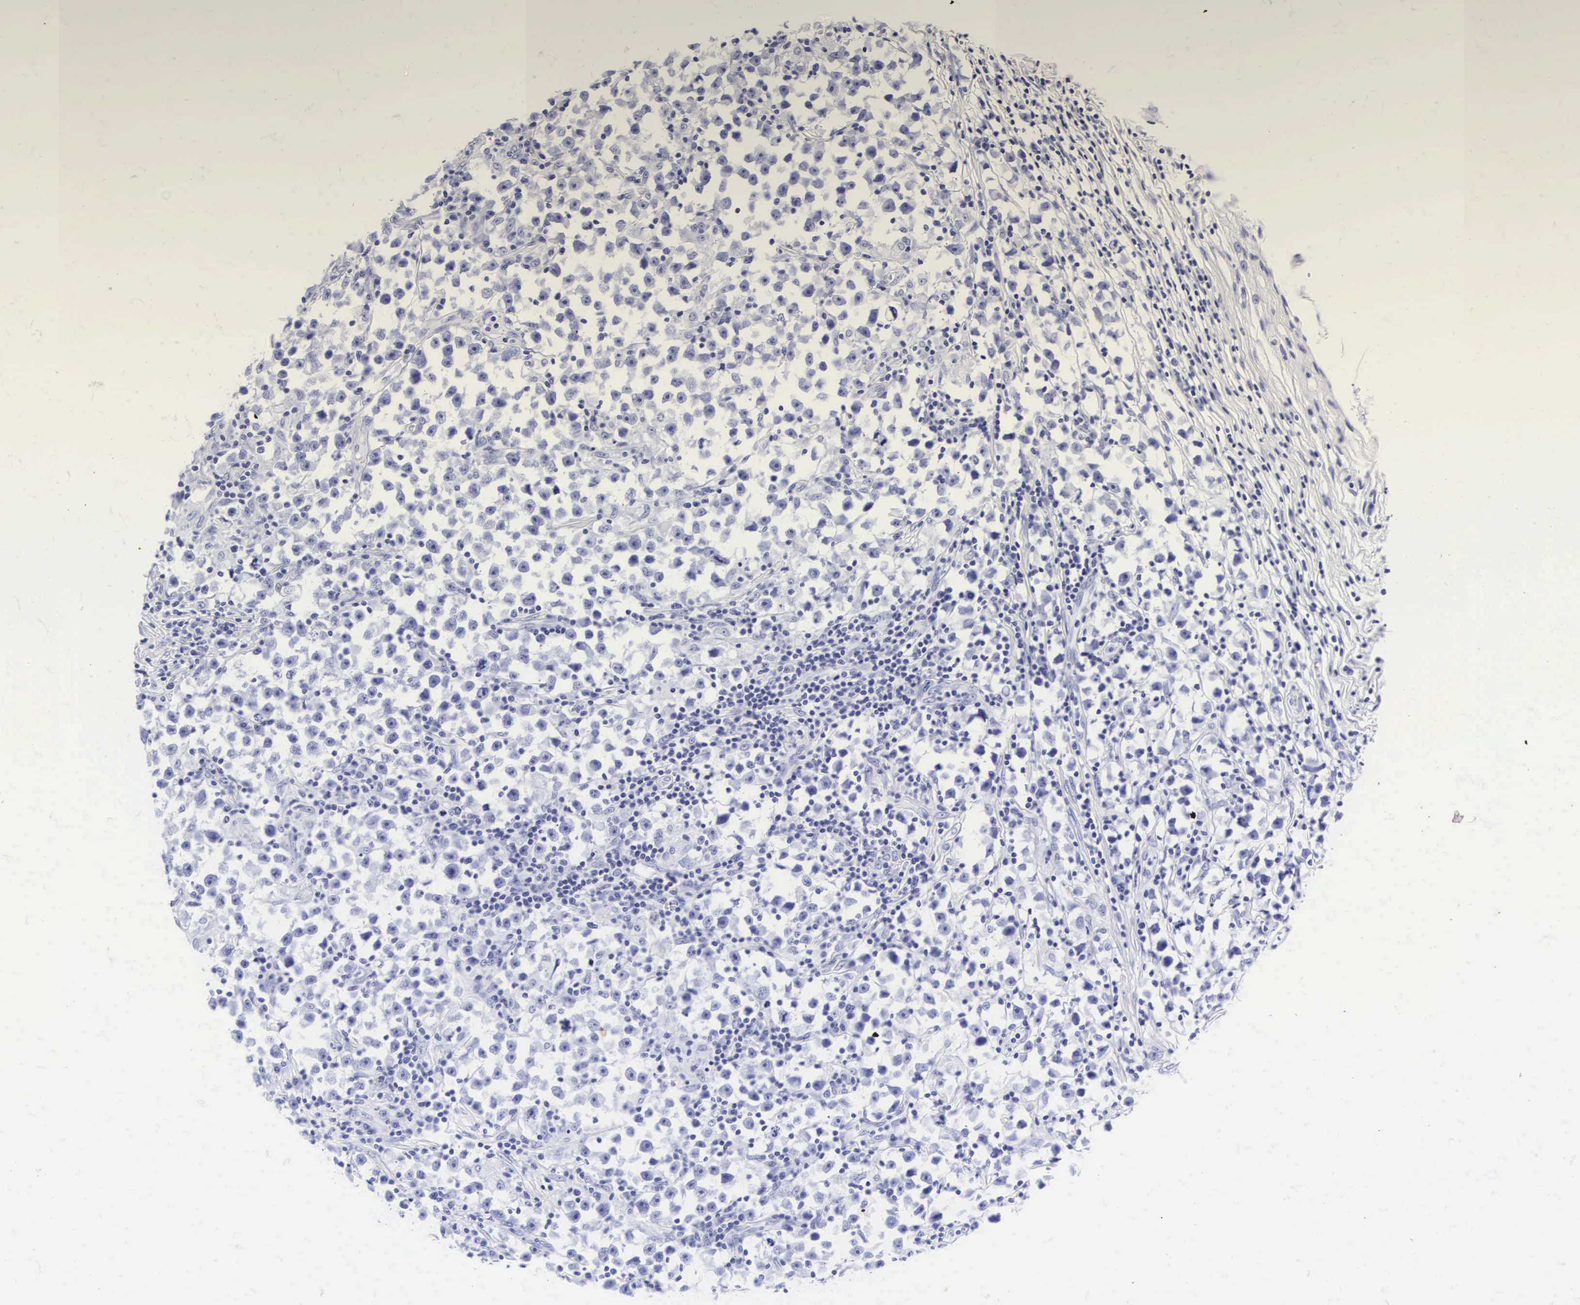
{"staining": {"intensity": "negative", "quantity": "none", "location": "none"}, "tissue": "testis cancer", "cell_type": "Tumor cells", "image_type": "cancer", "snomed": [{"axis": "morphology", "description": "Seminoma, NOS"}, {"axis": "topography", "description": "Testis"}], "caption": "Immunohistochemistry (IHC) micrograph of seminoma (testis) stained for a protein (brown), which shows no expression in tumor cells.", "gene": "CGB3", "patient": {"sex": "male", "age": 33}}